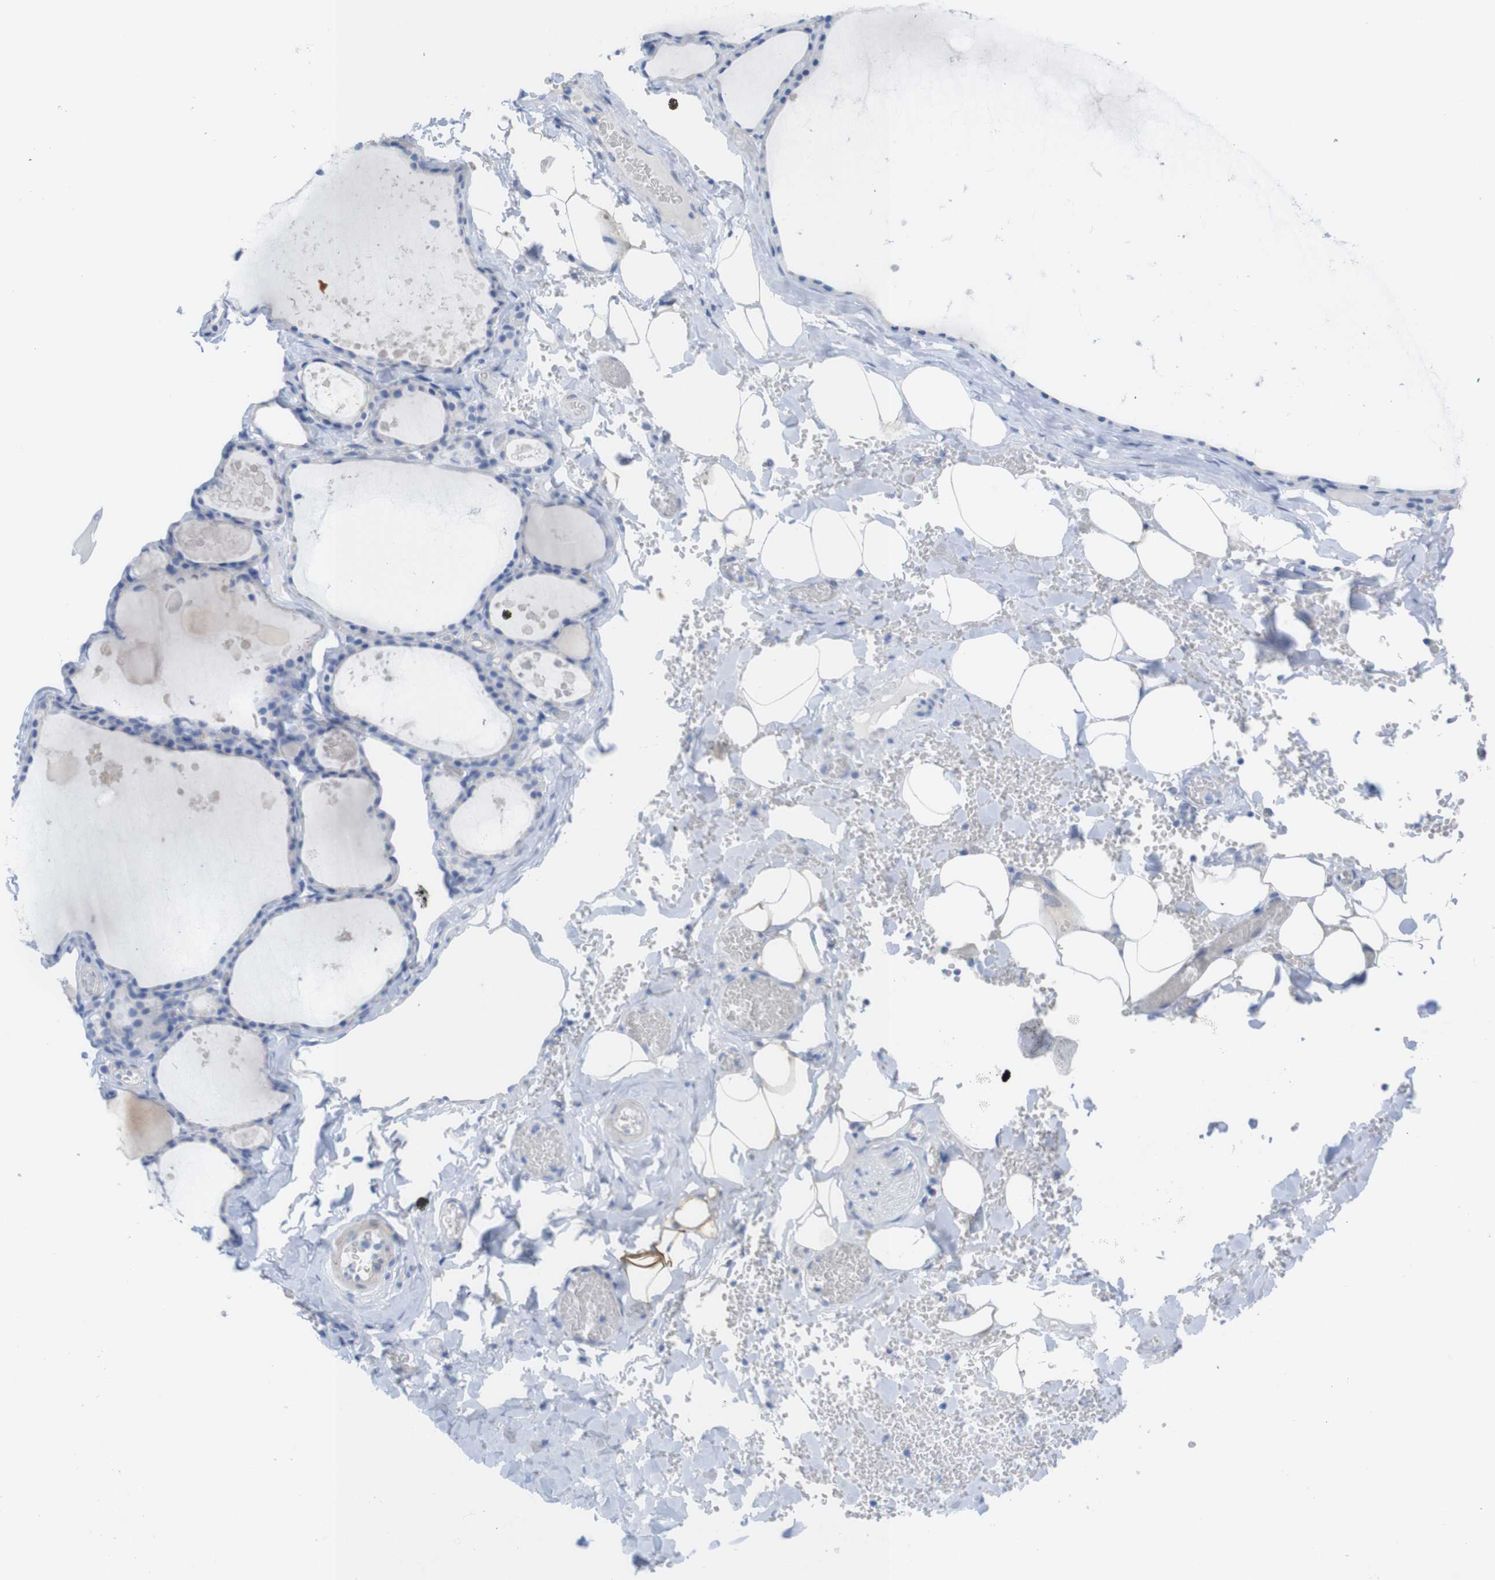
{"staining": {"intensity": "negative", "quantity": "none", "location": "none"}, "tissue": "thyroid gland", "cell_type": "Glandular cells", "image_type": "normal", "snomed": [{"axis": "morphology", "description": "Normal tissue, NOS"}, {"axis": "topography", "description": "Thyroid gland"}], "caption": "A photomicrograph of thyroid gland stained for a protein demonstrates no brown staining in glandular cells.", "gene": "PNMA1", "patient": {"sex": "male", "age": 56}}